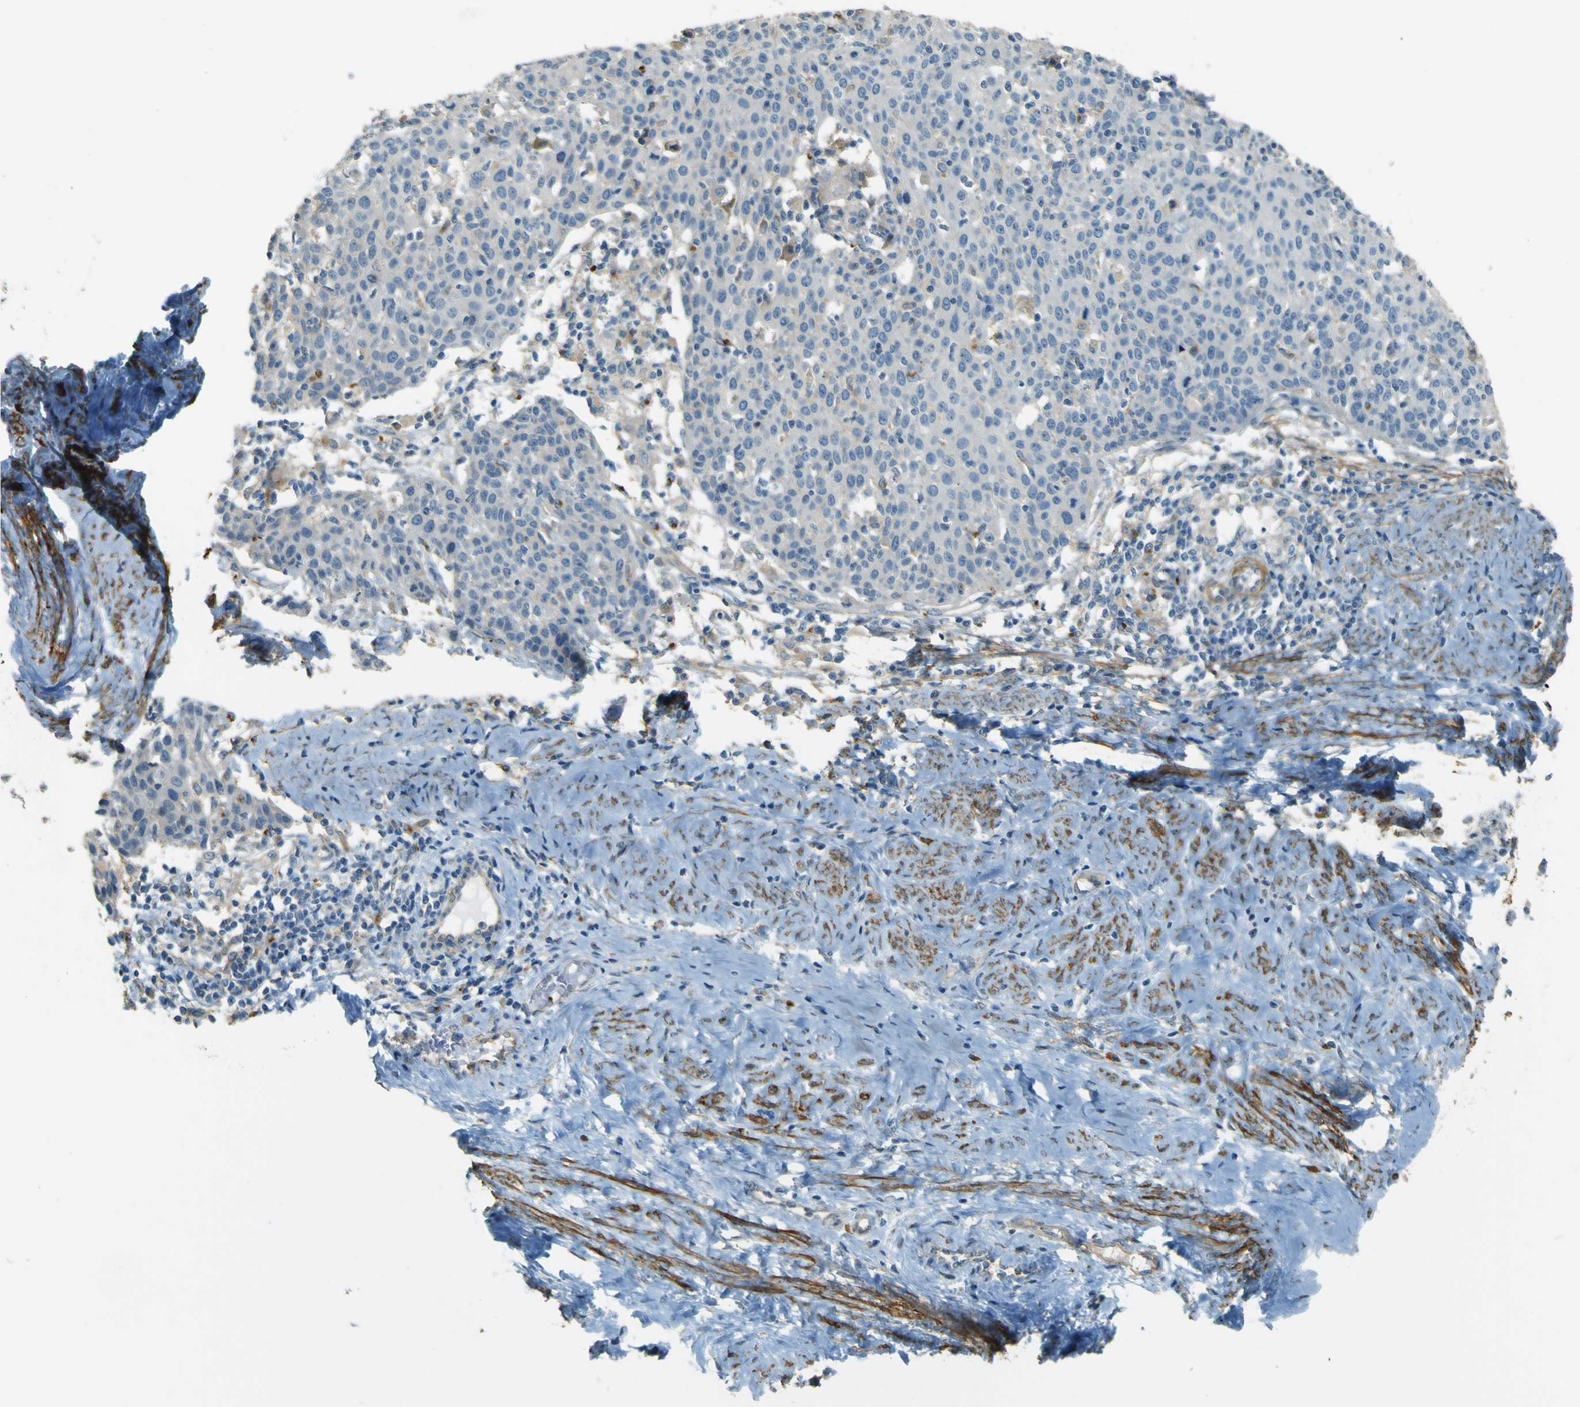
{"staining": {"intensity": "negative", "quantity": "none", "location": "none"}, "tissue": "cervical cancer", "cell_type": "Tumor cells", "image_type": "cancer", "snomed": [{"axis": "morphology", "description": "Squamous cell carcinoma, NOS"}, {"axis": "topography", "description": "Cervix"}], "caption": "IHC micrograph of neoplastic tissue: human cervical cancer (squamous cell carcinoma) stained with DAB (3,3'-diaminobenzidine) demonstrates no significant protein expression in tumor cells. The staining is performed using DAB (3,3'-diaminobenzidine) brown chromogen with nuclei counter-stained in using hematoxylin.", "gene": "NEXN", "patient": {"sex": "female", "age": 38}}